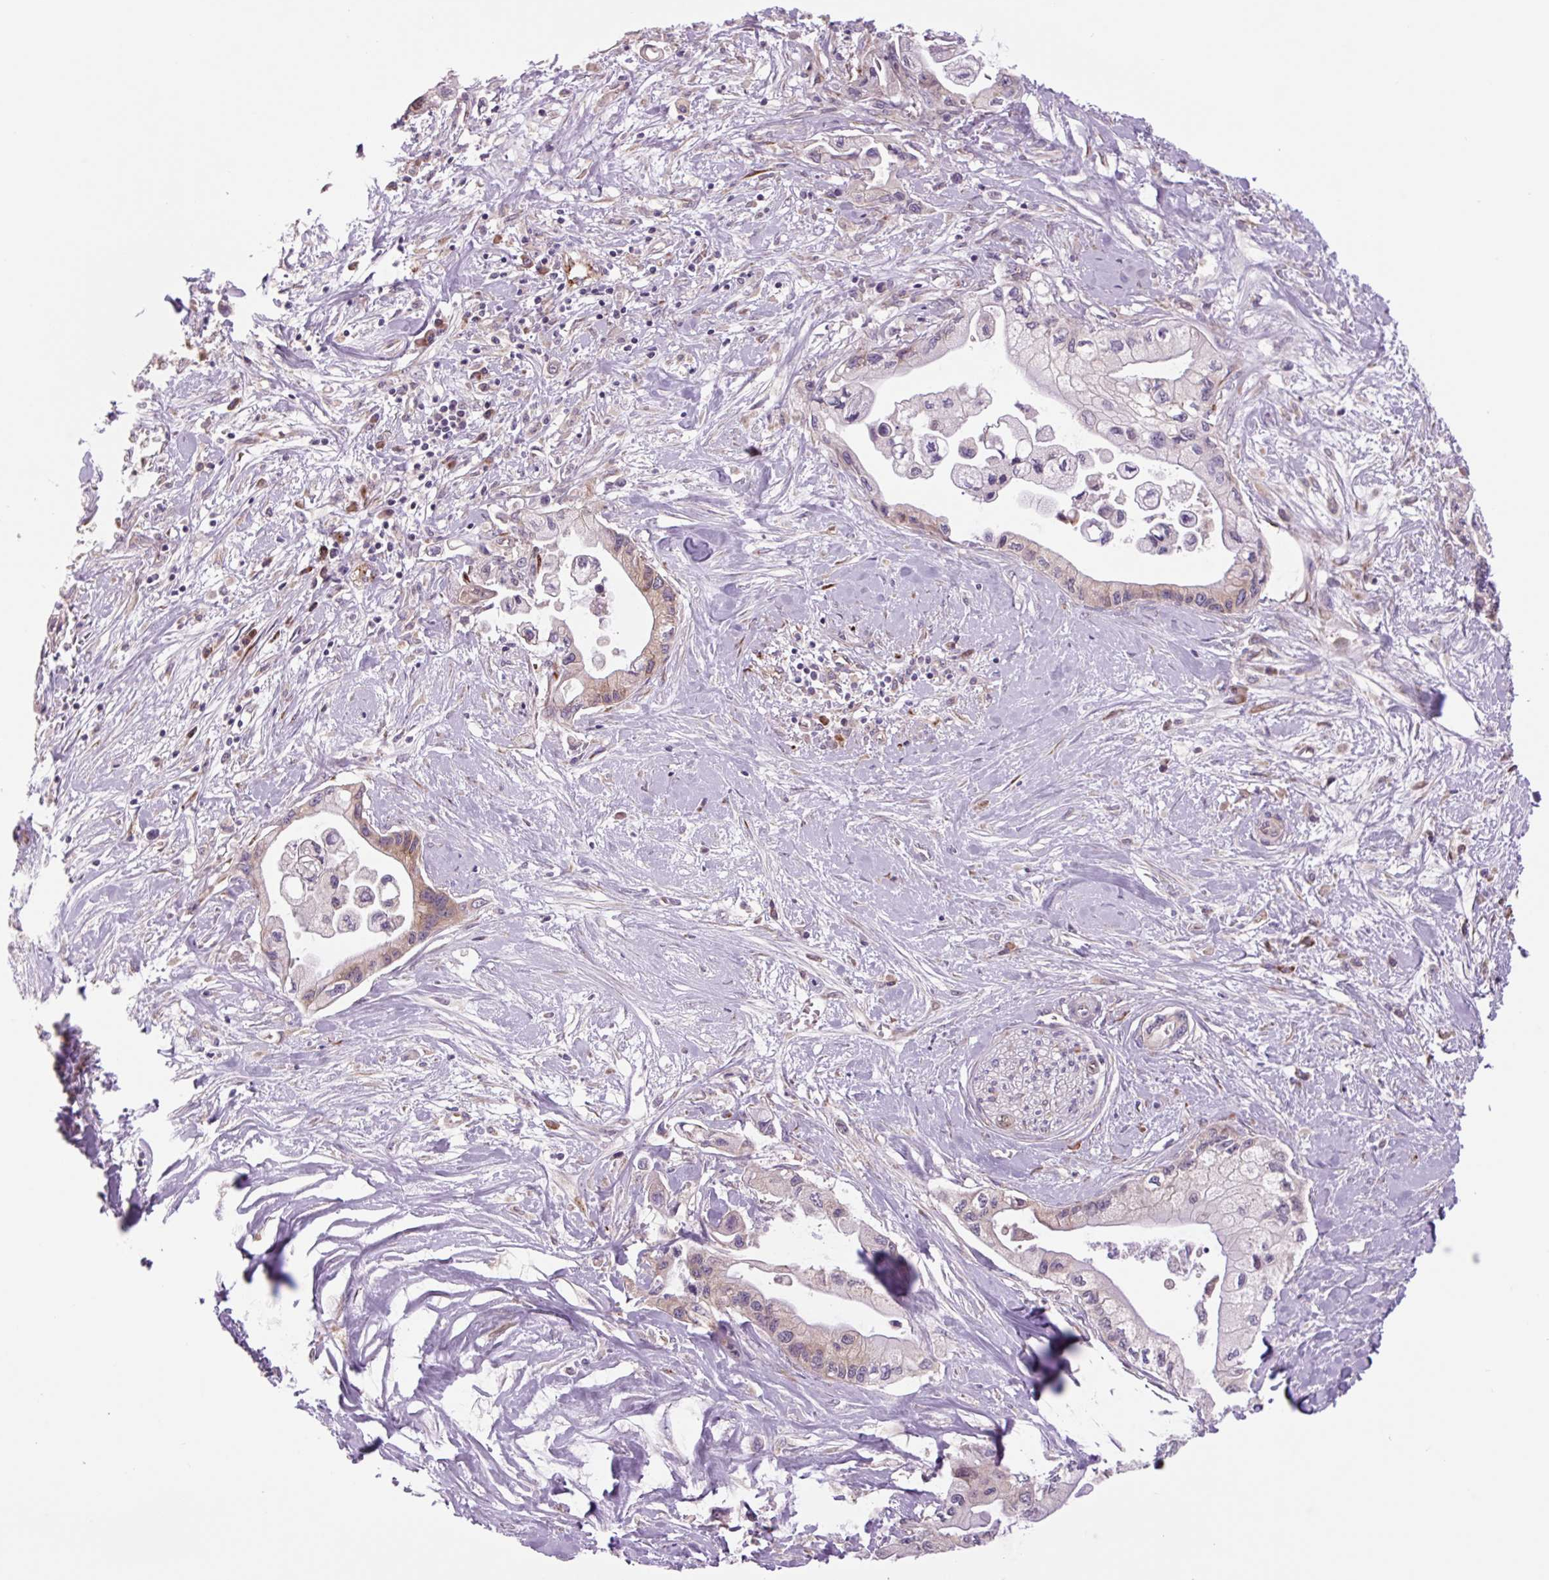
{"staining": {"intensity": "weak", "quantity": "25%-75%", "location": "cytoplasmic/membranous"}, "tissue": "pancreatic cancer", "cell_type": "Tumor cells", "image_type": "cancer", "snomed": [{"axis": "morphology", "description": "Adenocarcinoma, NOS"}, {"axis": "topography", "description": "Pancreas"}], "caption": "This histopathology image displays pancreatic cancer stained with immunohistochemistry (IHC) to label a protein in brown. The cytoplasmic/membranous of tumor cells show weak positivity for the protein. Nuclei are counter-stained blue.", "gene": "PLA2G4A", "patient": {"sex": "male", "age": 61}}